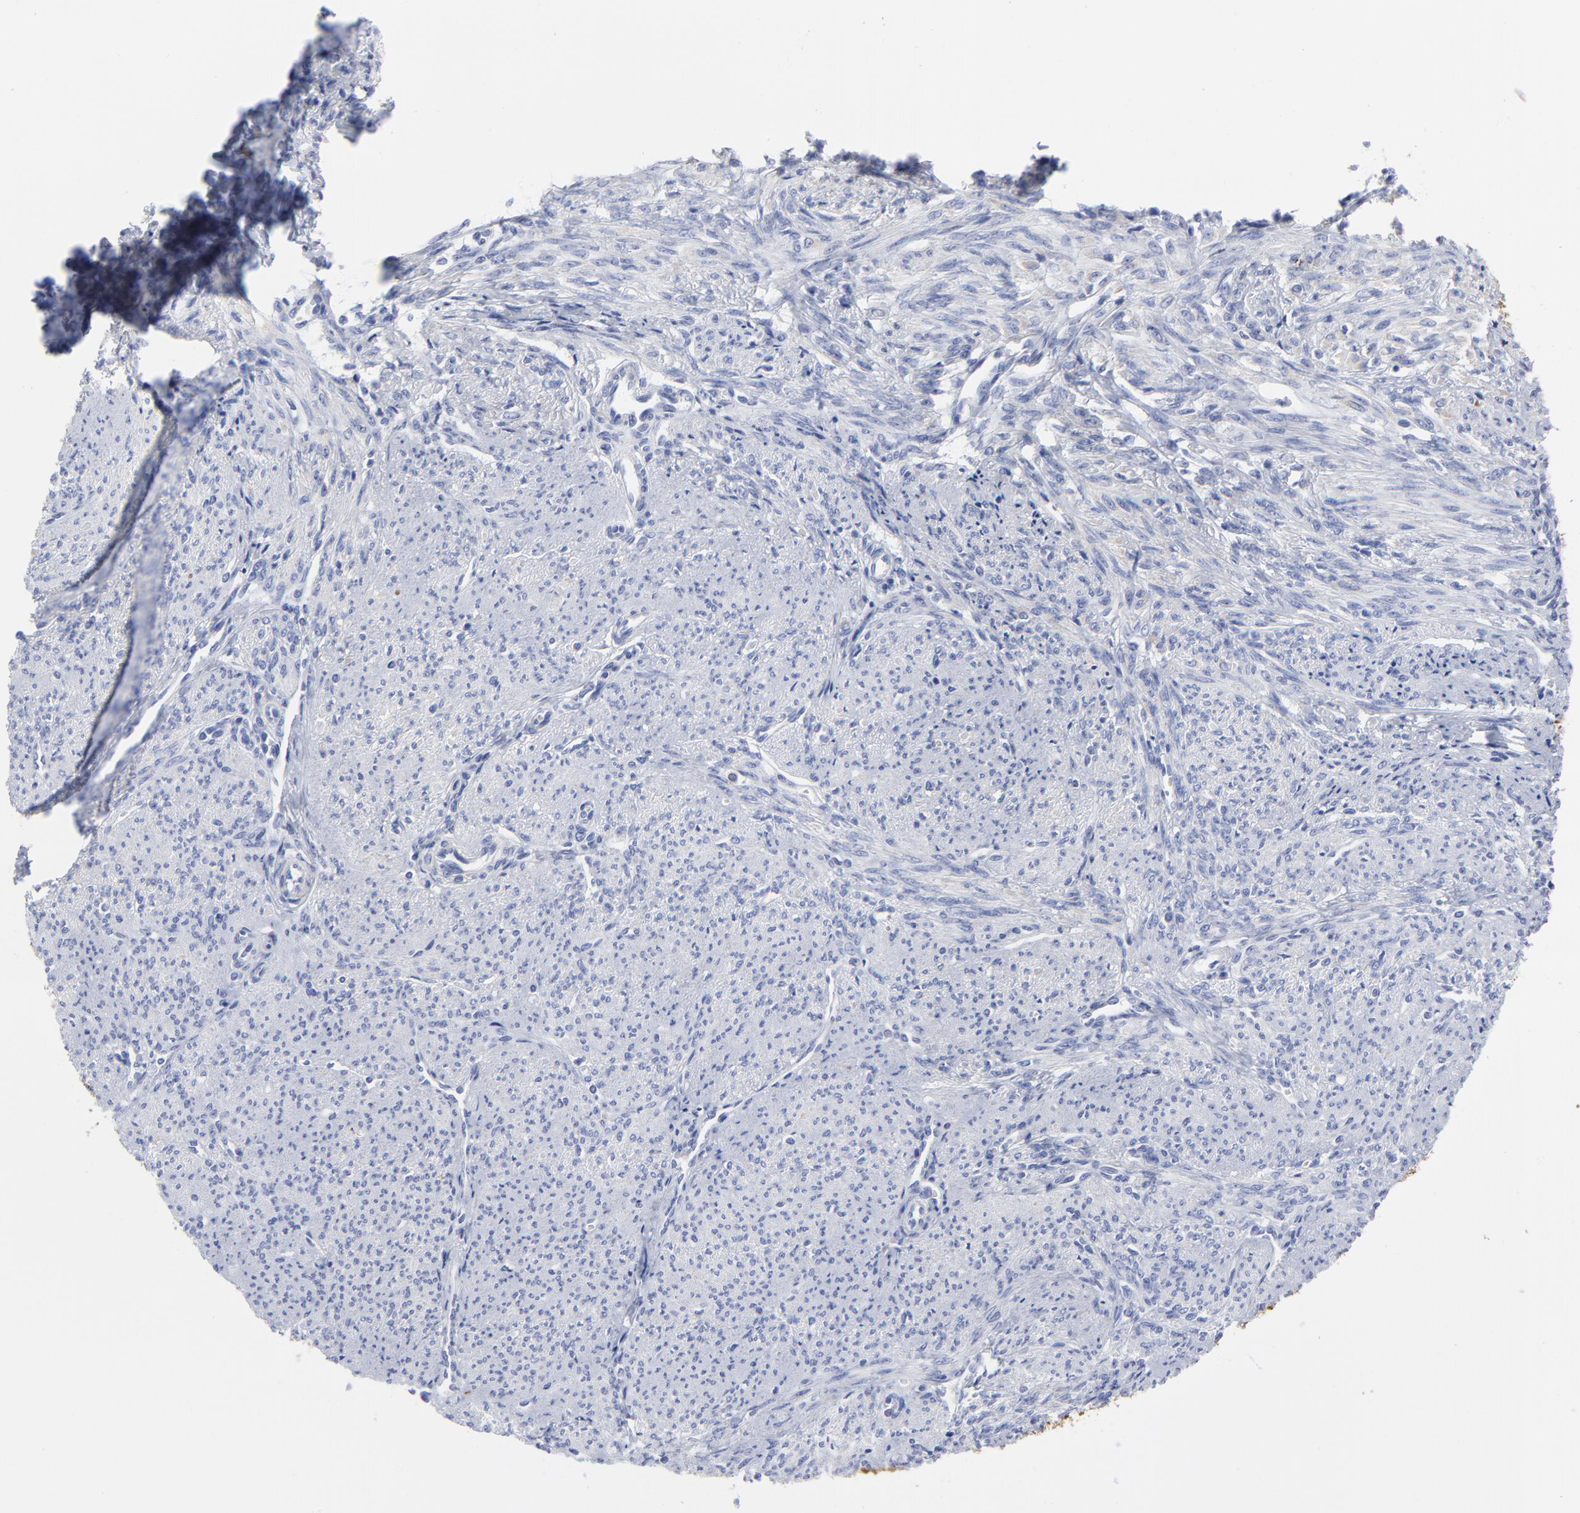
{"staining": {"intensity": "negative", "quantity": "none", "location": "none"}, "tissue": "smooth muscle", "cell_type": "Smooth muscle cells", "image_type": "normal", "snomed": [{"axis": "morphology", "description": "Normal tissue, NOS"}, {"axis": "topography", "description": "Smooth muscle"}], "caption": "This is an immunohistochemistry photomicrograph of benign smooth muscle. There is no expression in smooth muscle cells.", "gene": "CNTN3", "patient": {"sex": "female", "age": 65}}